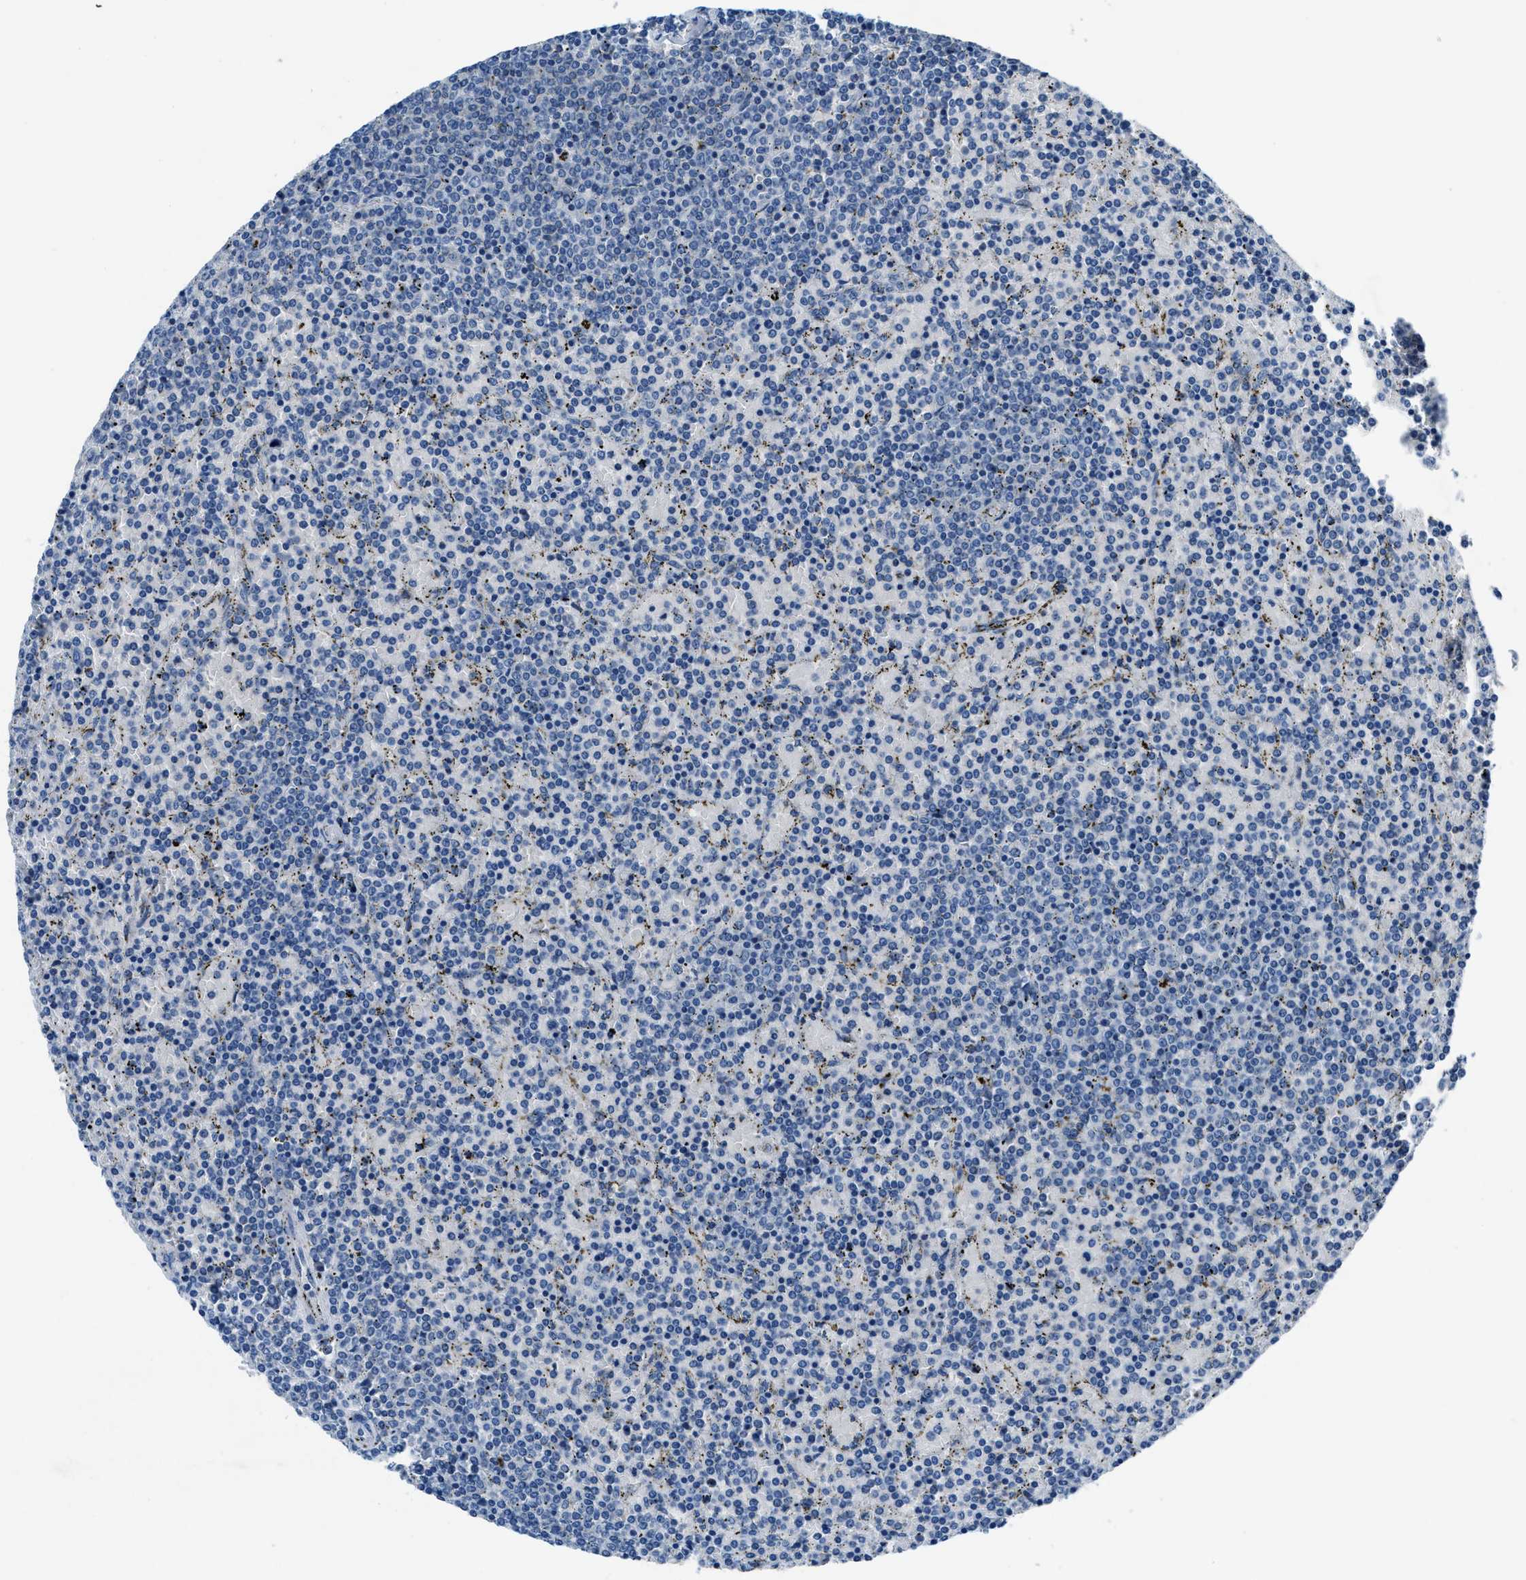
{"staining": {"intensity": "negative", "quantity": "none", "location": "none"}, "tissue": "lymphoma", "cell_type": "Tumor cells", "image_type": "cancer", "snomed": [{"axis": "morphology", "description": "Malignant lymphoma, non-Hodgkin's type, Low grade"}, {"axis": "topography", "description": "Spleen"}], "caption": "IHC of malignant lymphoma, non-Hodgkin's type (low-grade) demonstrates no positivity in tumor cells. Nuclei are stained in blue.", "gene": "ADAM2", "patient": {"sex": "female", "age": 77}}